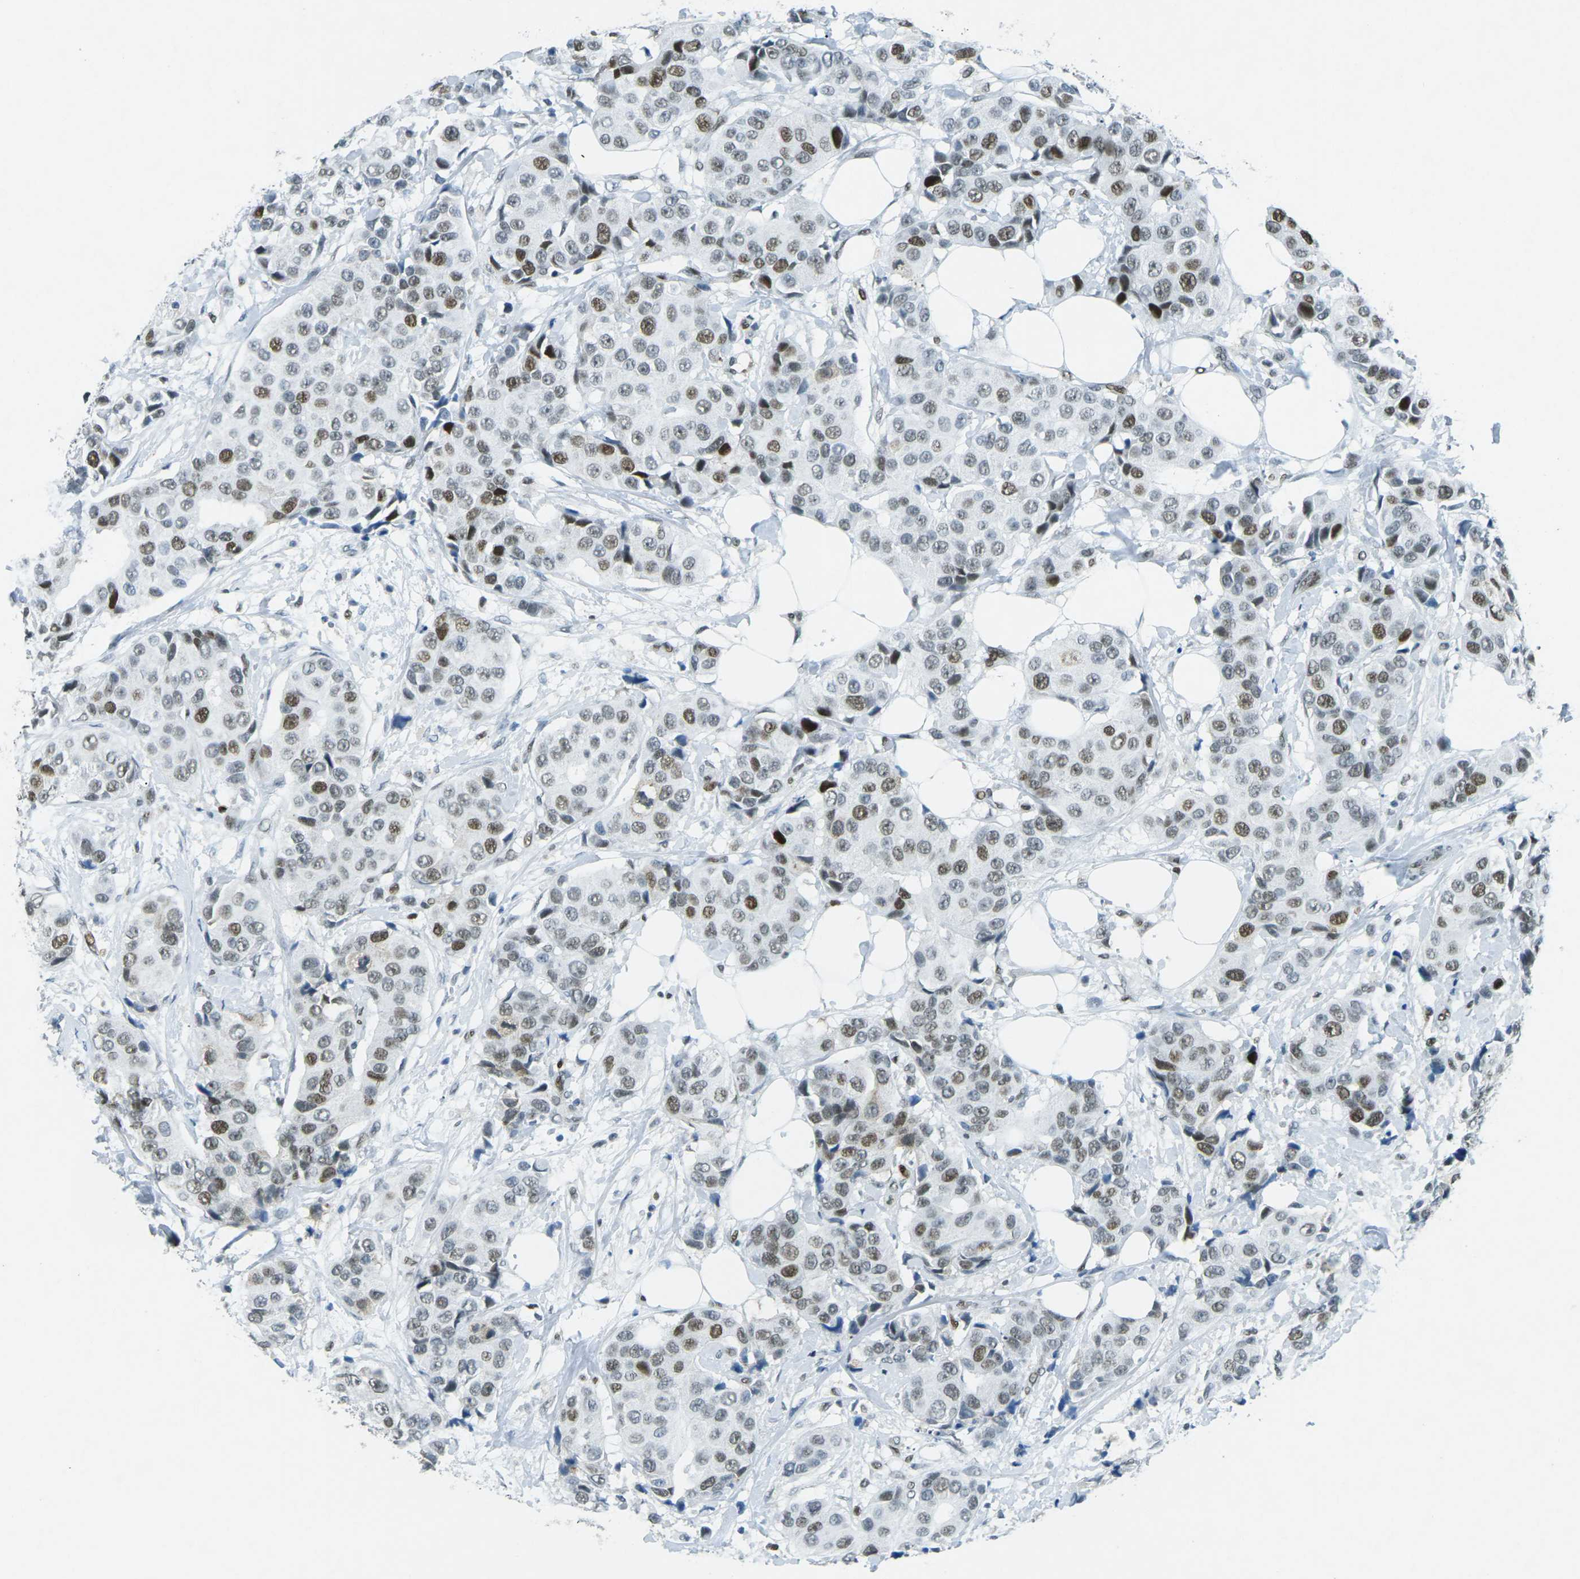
{"staining": {"intensity": "moderate", "quantity": ">75%", "location": "nuclear"}, "tissue": "breast cancer", "cell_type": "Tumor cells", "image_type": "cancer", "snomed": [{"axis": "morphology", "description": "Normal tissue, NOS"}, {"axis": "morphology", "description": "Duct carcinoma"}, {"axis": "topography", "description": "Breast"}], "caption": "Breast cancer stained for a protein (brown) reveals moderate nuclear positive positivity in approximately >75% of tumor cells.", "gene": "RB1", "patient": {"sex": "female", "age": 39}}